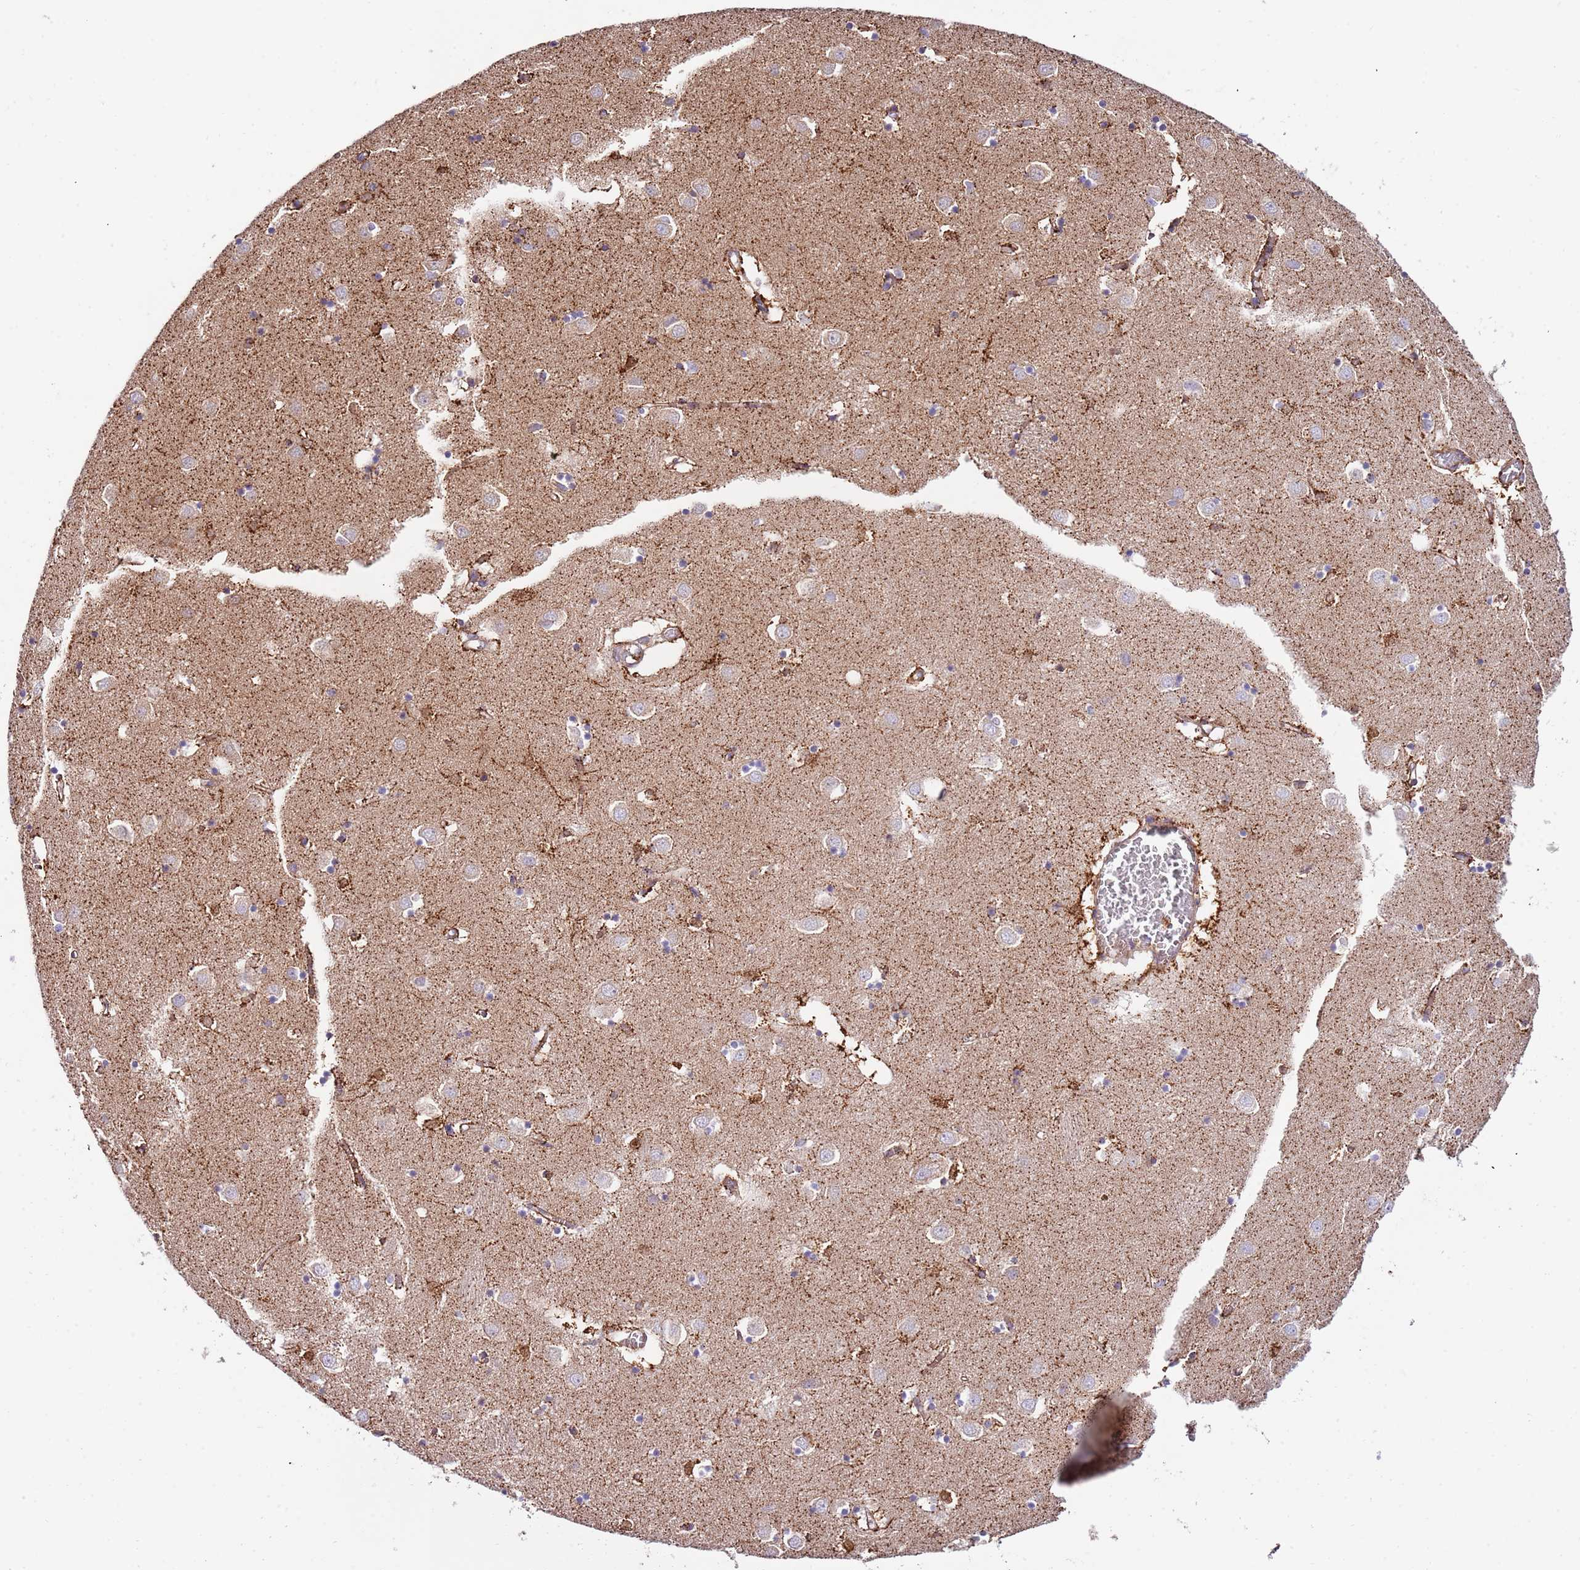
{"staining": {"intensity": "negative", "quantity": "none", "location": "none"}, "tissue": "caudate", "cell_type": "Glial cells", "image_type": "normal", "snomed": [{"axis": "morphology", "description": "Normal tissue, NOS"}, {"axis": "topography", "description": "Lateral ventricle wall"}], "caption": "Protein analysis of benign caudate reveals no significant positivity in glial cells. Nuclei are stained in blue.", "gene": "DOCK6", "patient": {"sex": "male", "age": 70}}